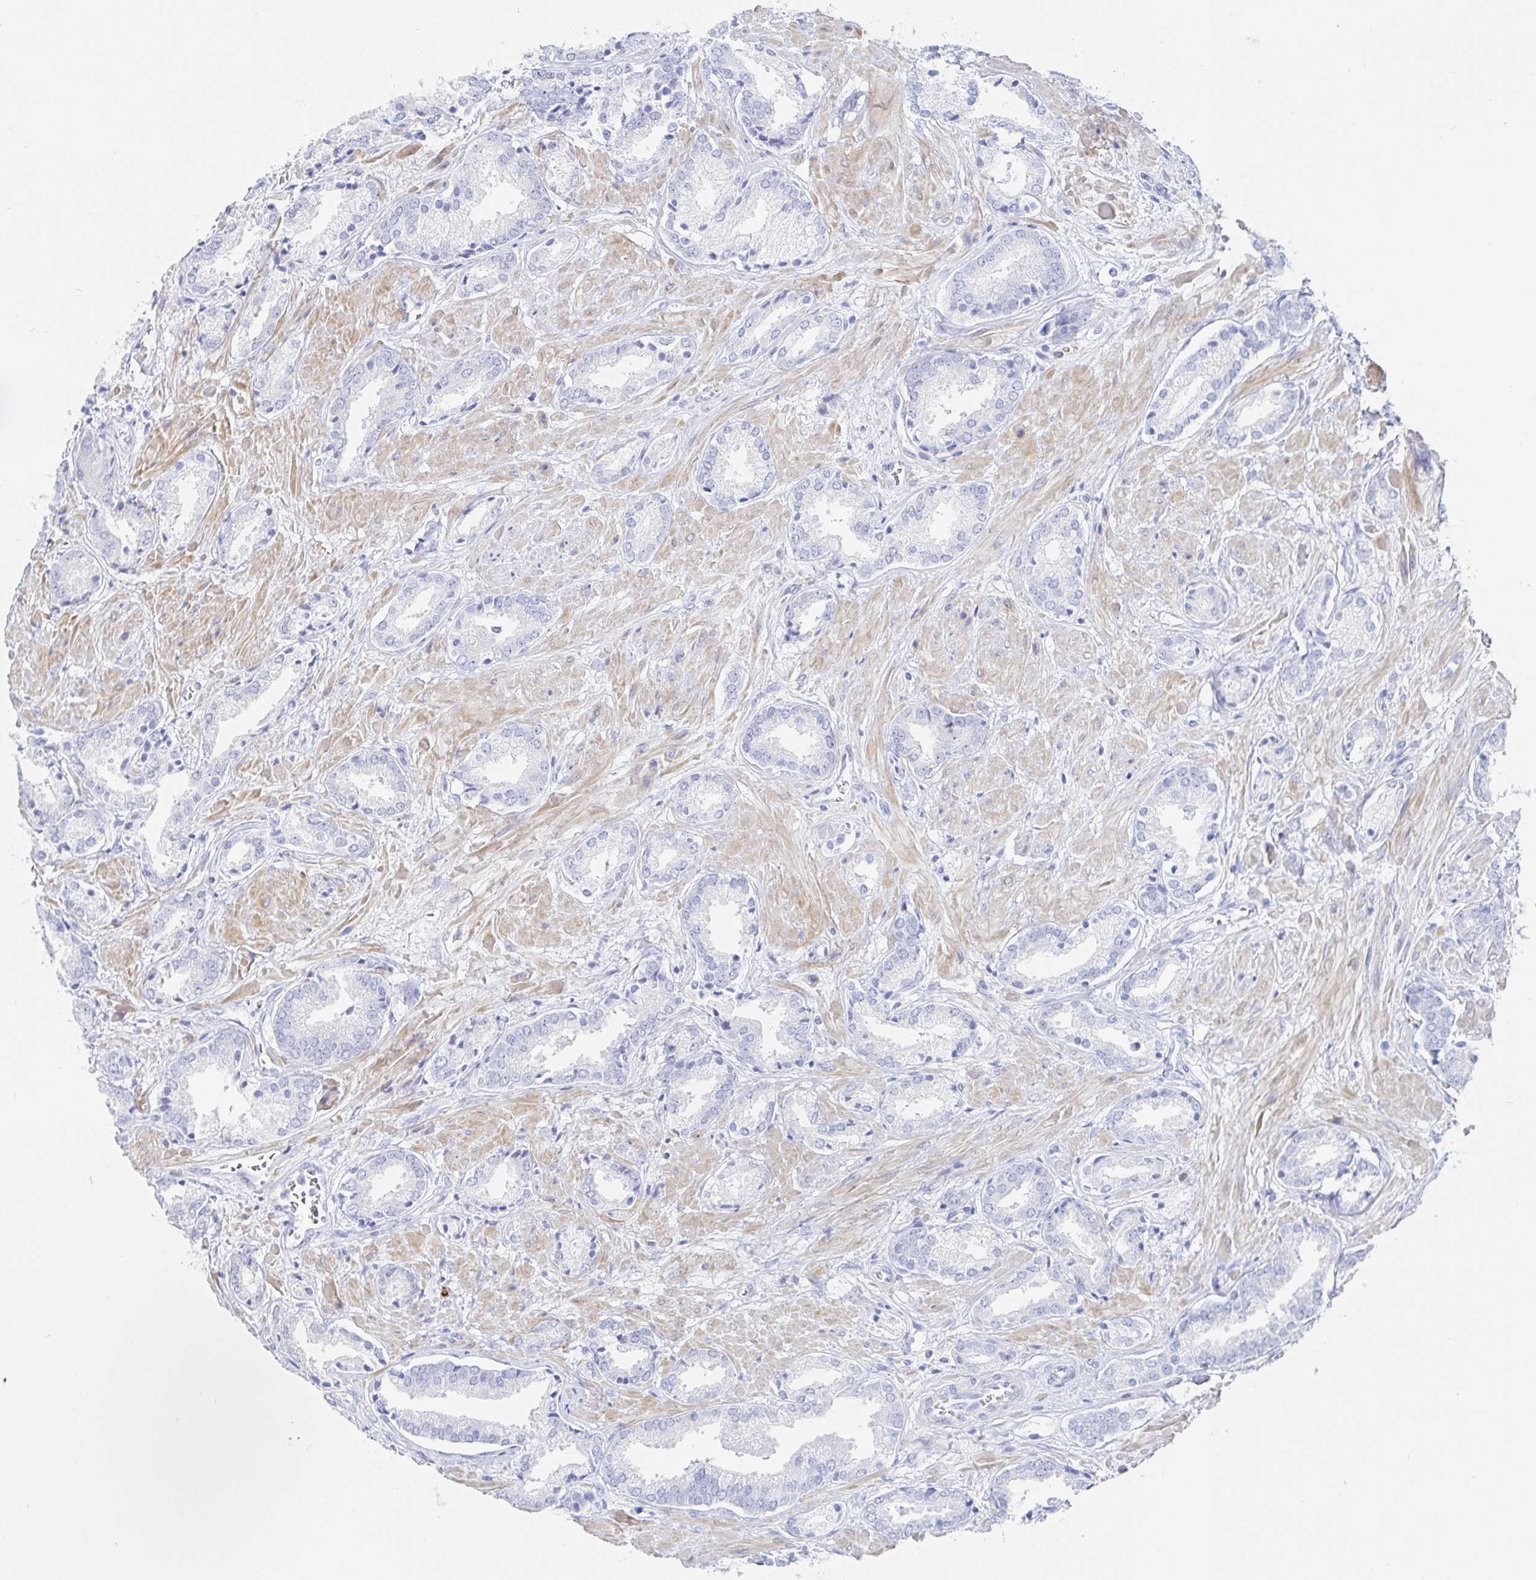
{"staining": {"intensity": "negative", "quantity": "none", "location": "none"}, "tissue": "prostate cancer", "cell_type": "Tumor cells", "image_type": "cancer", "snomed": [{"axis": "morphology", "description": "Adenocarcinoma, High grade"}, {"axis": "topography", "description": "Prostate"}], "caption": "Immunohistochemistry (IHC) of human high-grade adenocarcinoma (prostate) exhibits no expression in tumor cells.", "gene": "PACSIN1", "patient": {"sex": "male", "age": 56}}